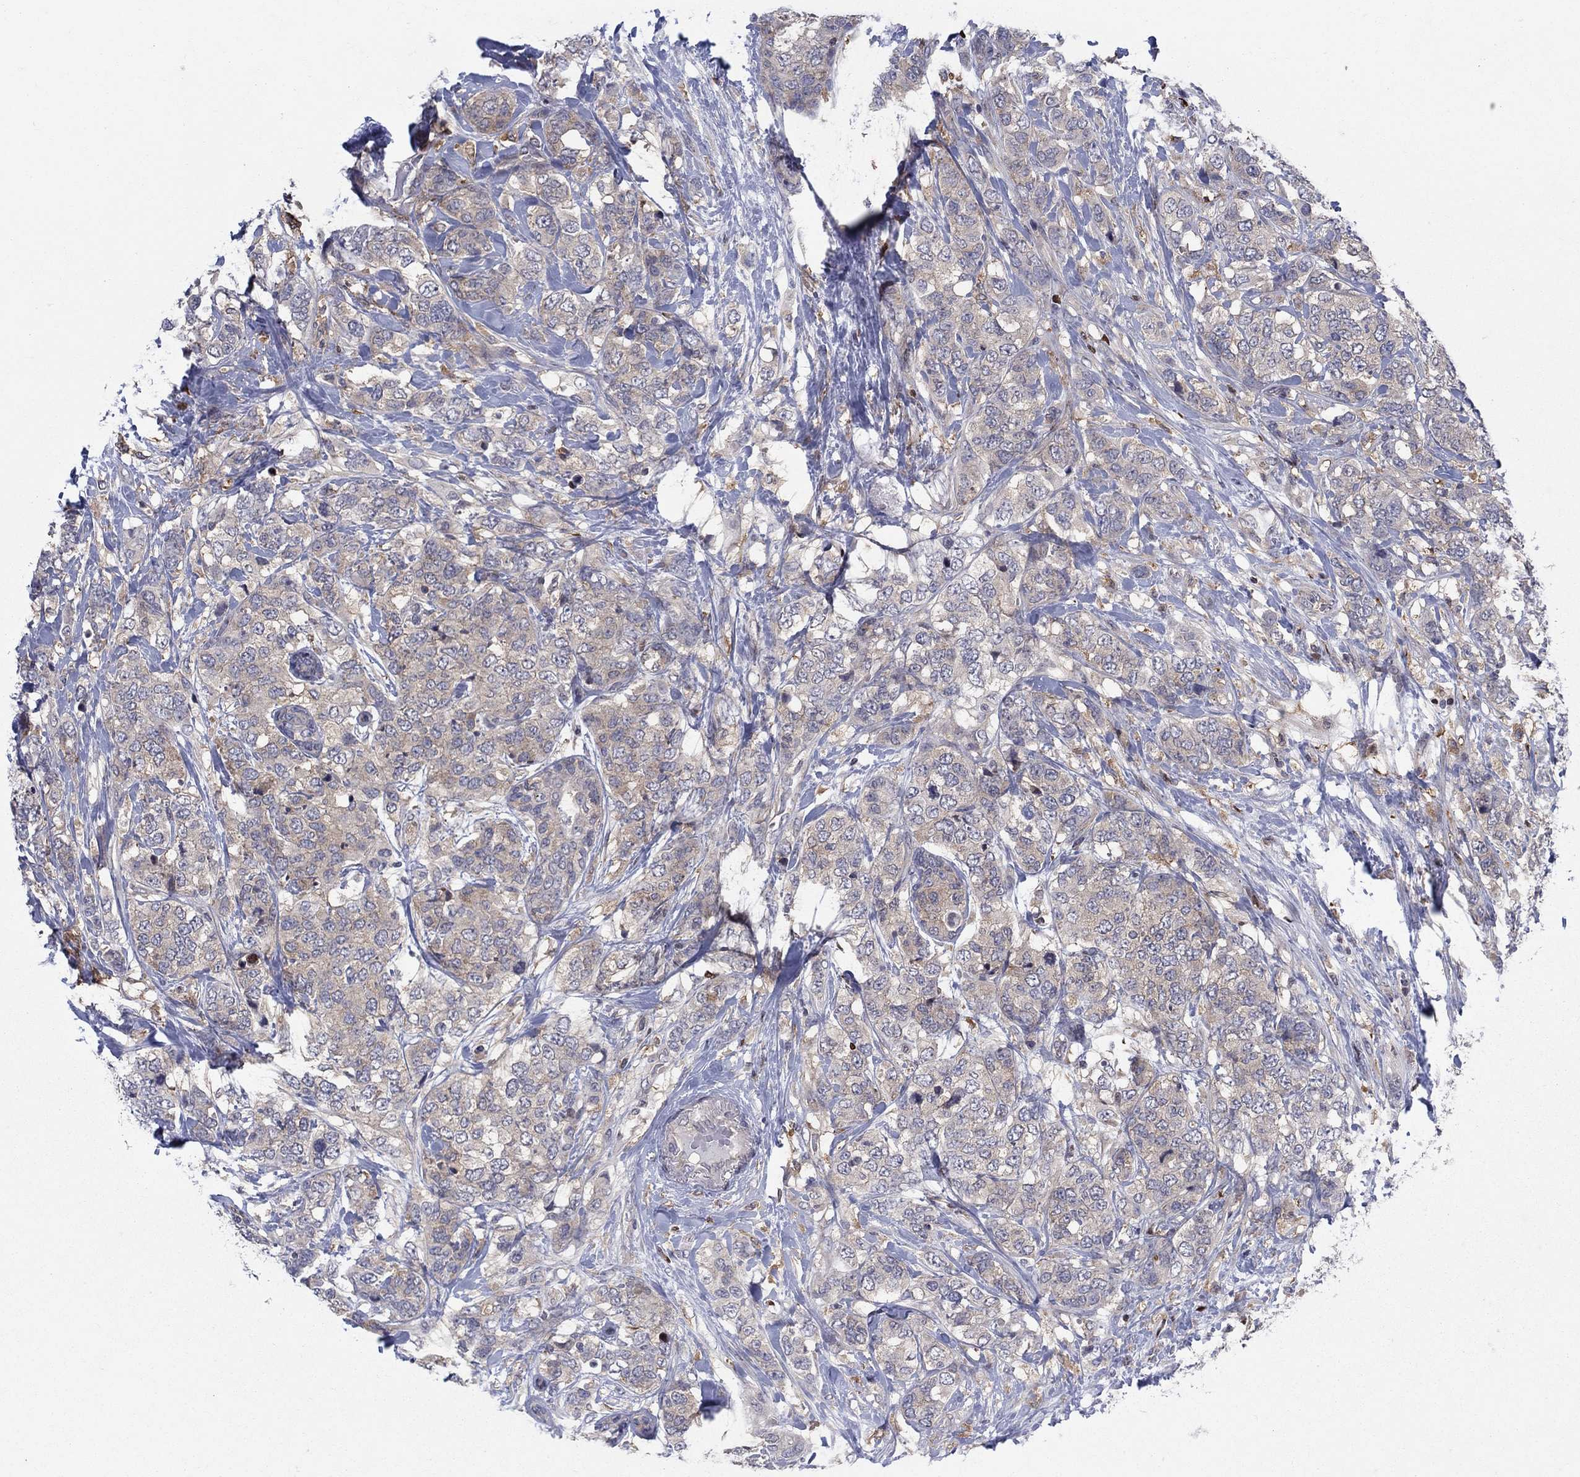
{"staining": {"intensity": "weak", "quantity": "25%-75%", "location": "cytoplasmic/membranous"}, "tissue": "breast cancer", "cell_type": "Tumor cells", "image_type": "cancer", "snomed": [{"axis": "morphology", "description": "Lobular carcinoma"}, {"axis": "topography", "description": "Breast"}], "caption": "Protein expression analysis of breast cancer demonstrates weak cytoplasmic/membranous positivity in about 25%-75% of tumor cells. Using DAB (3,3'-diaminobenzidine) (brown) and hematoxylin (blue) stains, captured at high magnification using brightfield microscopy.", "gene": "ZNHIT3", "patient": {"sex": "female", "age": 59}}